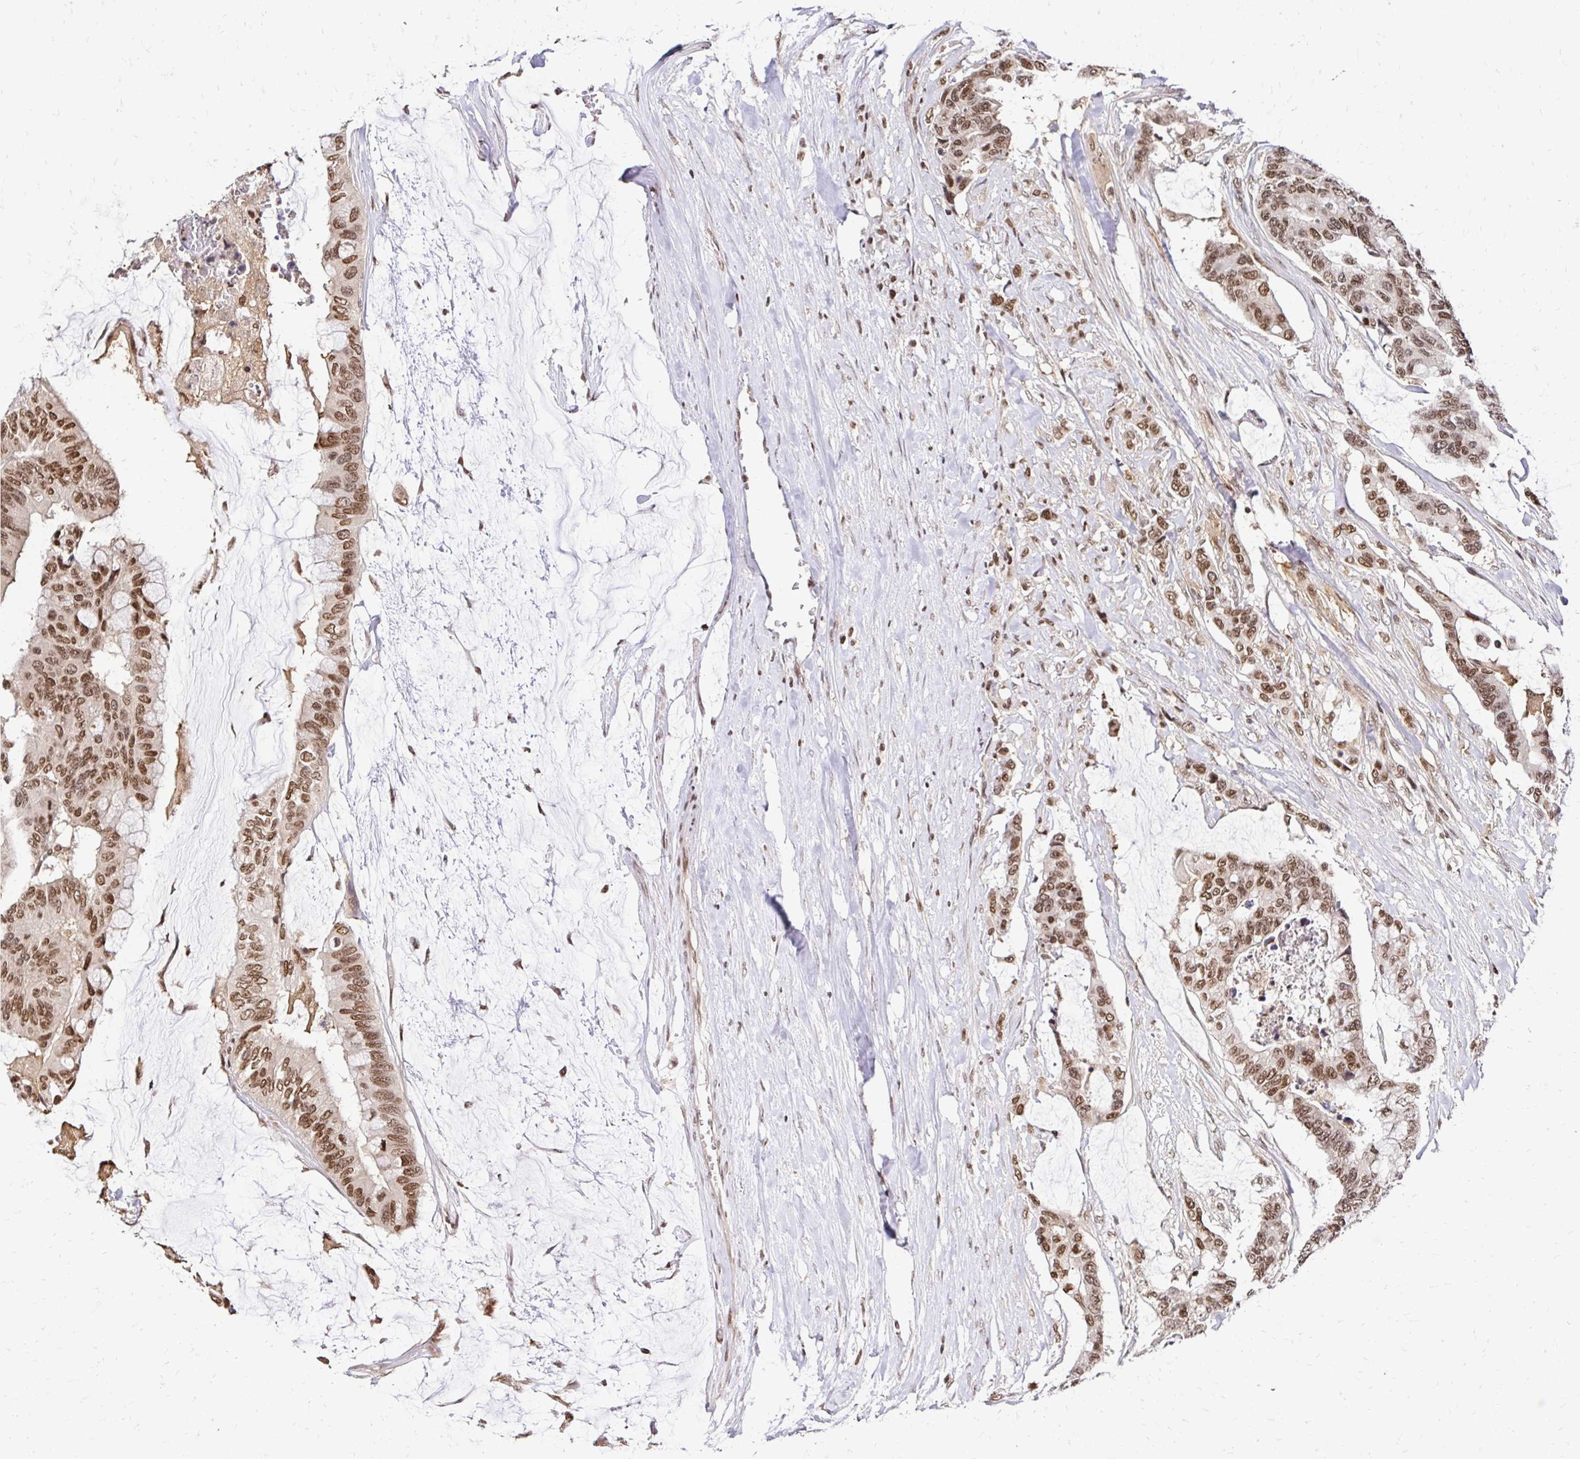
{"staining": {"intensity": "moderate", "quantity": ">75%", "location": "nuclear"}, "tissue": "colorectal cancer", "cell_type": "Tumor cells", "image_type": "cancer", "snomed": [{"axis": "morphology", "description": "Adenocarcinoma, NOS"}, {"axis": "topography", "description": "Rectum"}], "caption": "IHC (DAB (3,3'-diaminobenzidine)) staining of human colorectal cancer shows moderate nuclear protein expression in about >75% of tumor cells.", "gene": "GLYR1", "patient": {"sex": "female", "age": 59}}